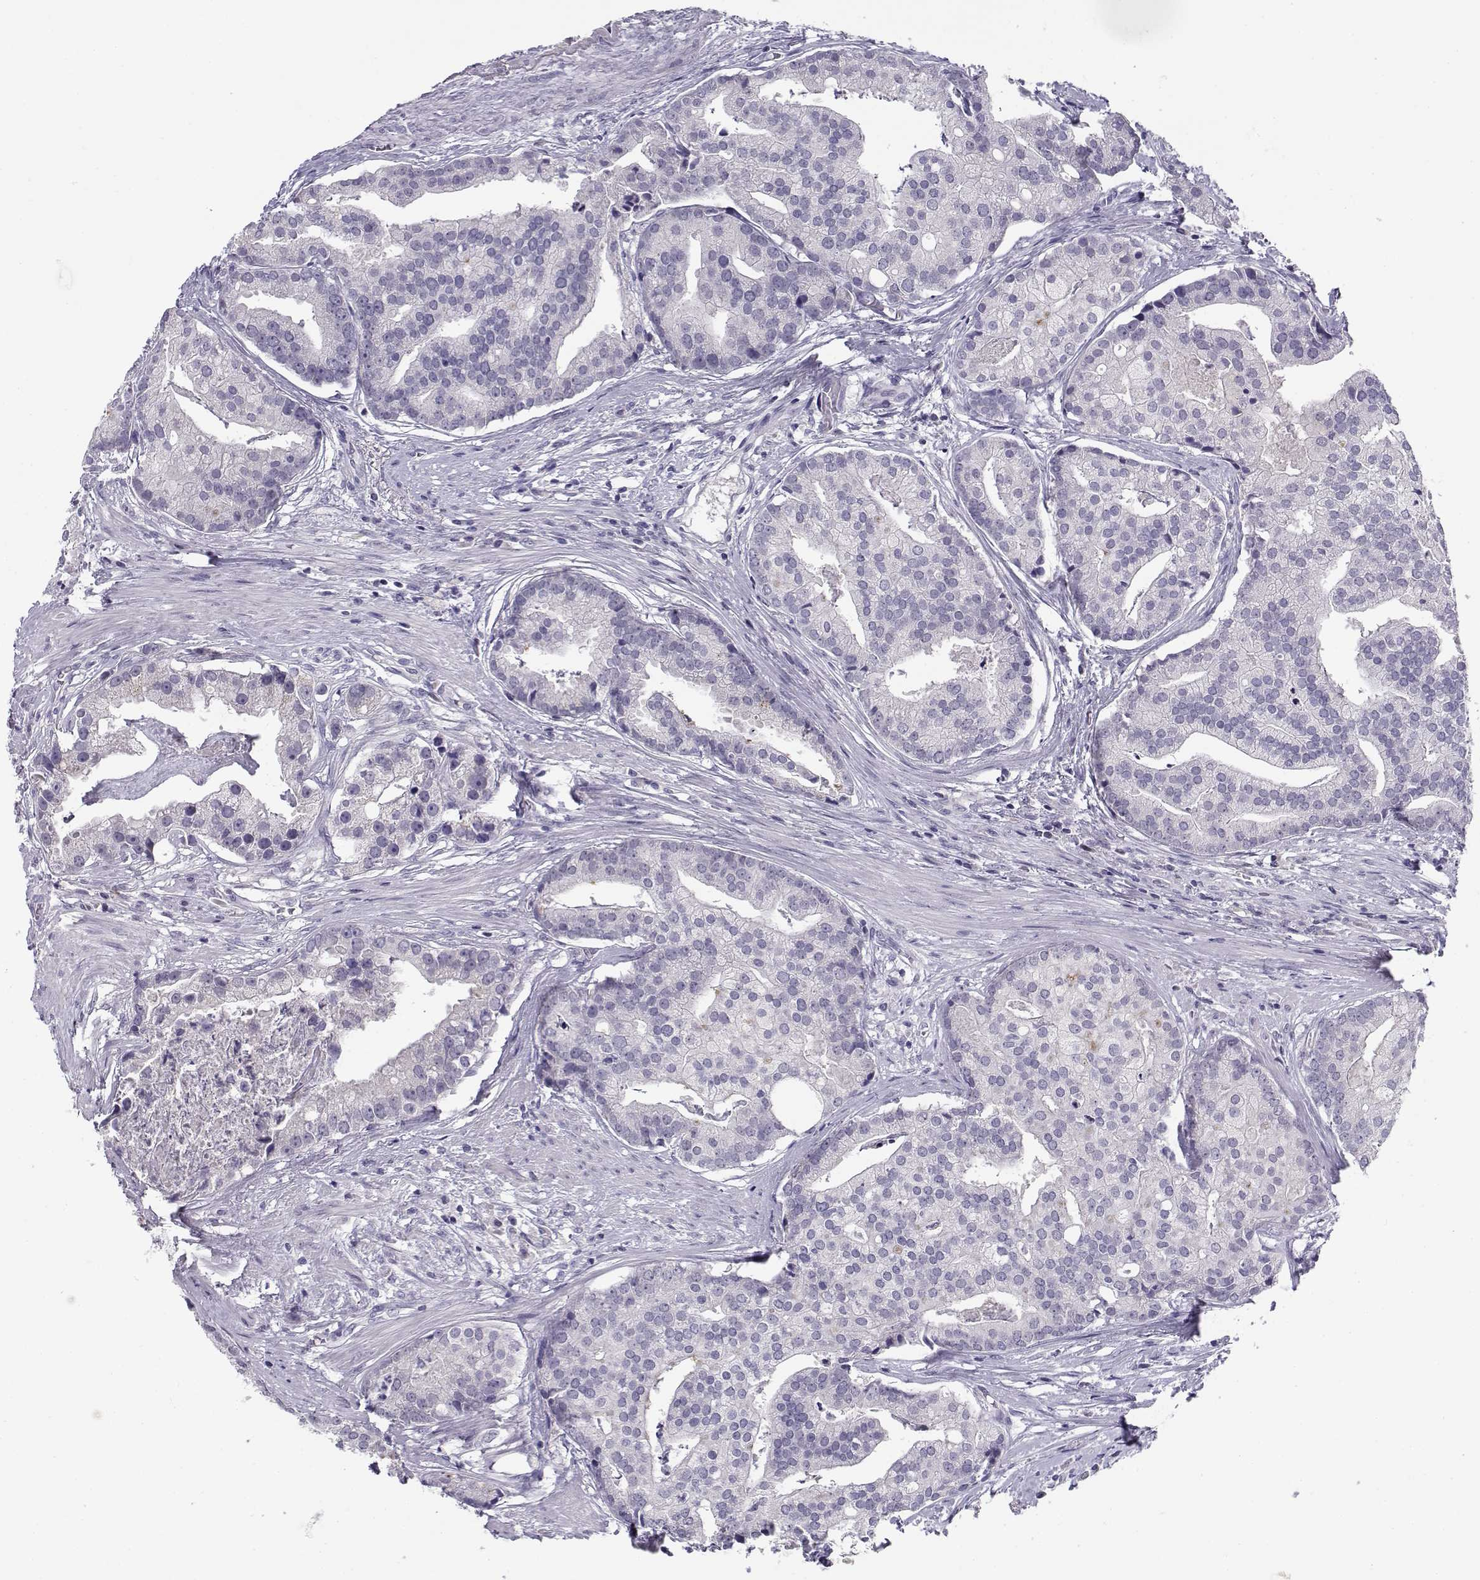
{"staining": {"intensity": "negative", "quantity": "none", "location": "none"}, "tissue": "prostate cancer", "cell_type": "Tumor cells", "image_type": "cancer", "snomed": [{"axis": "morphology", "description": "Adenocarcinoma, NOS"}, {"axis": "topography", "description": "Prostate and seminal vesicle, NOS"}, {"axis": "topography", "description": "Prostate"}], "caption": "Immunohistochemistry (IHC) of prostate cancer (adenocarcinoma) shows no expression in tumor cells.", "gene": "CFAP77", "patient": {"sex": "male", "age": 44}}